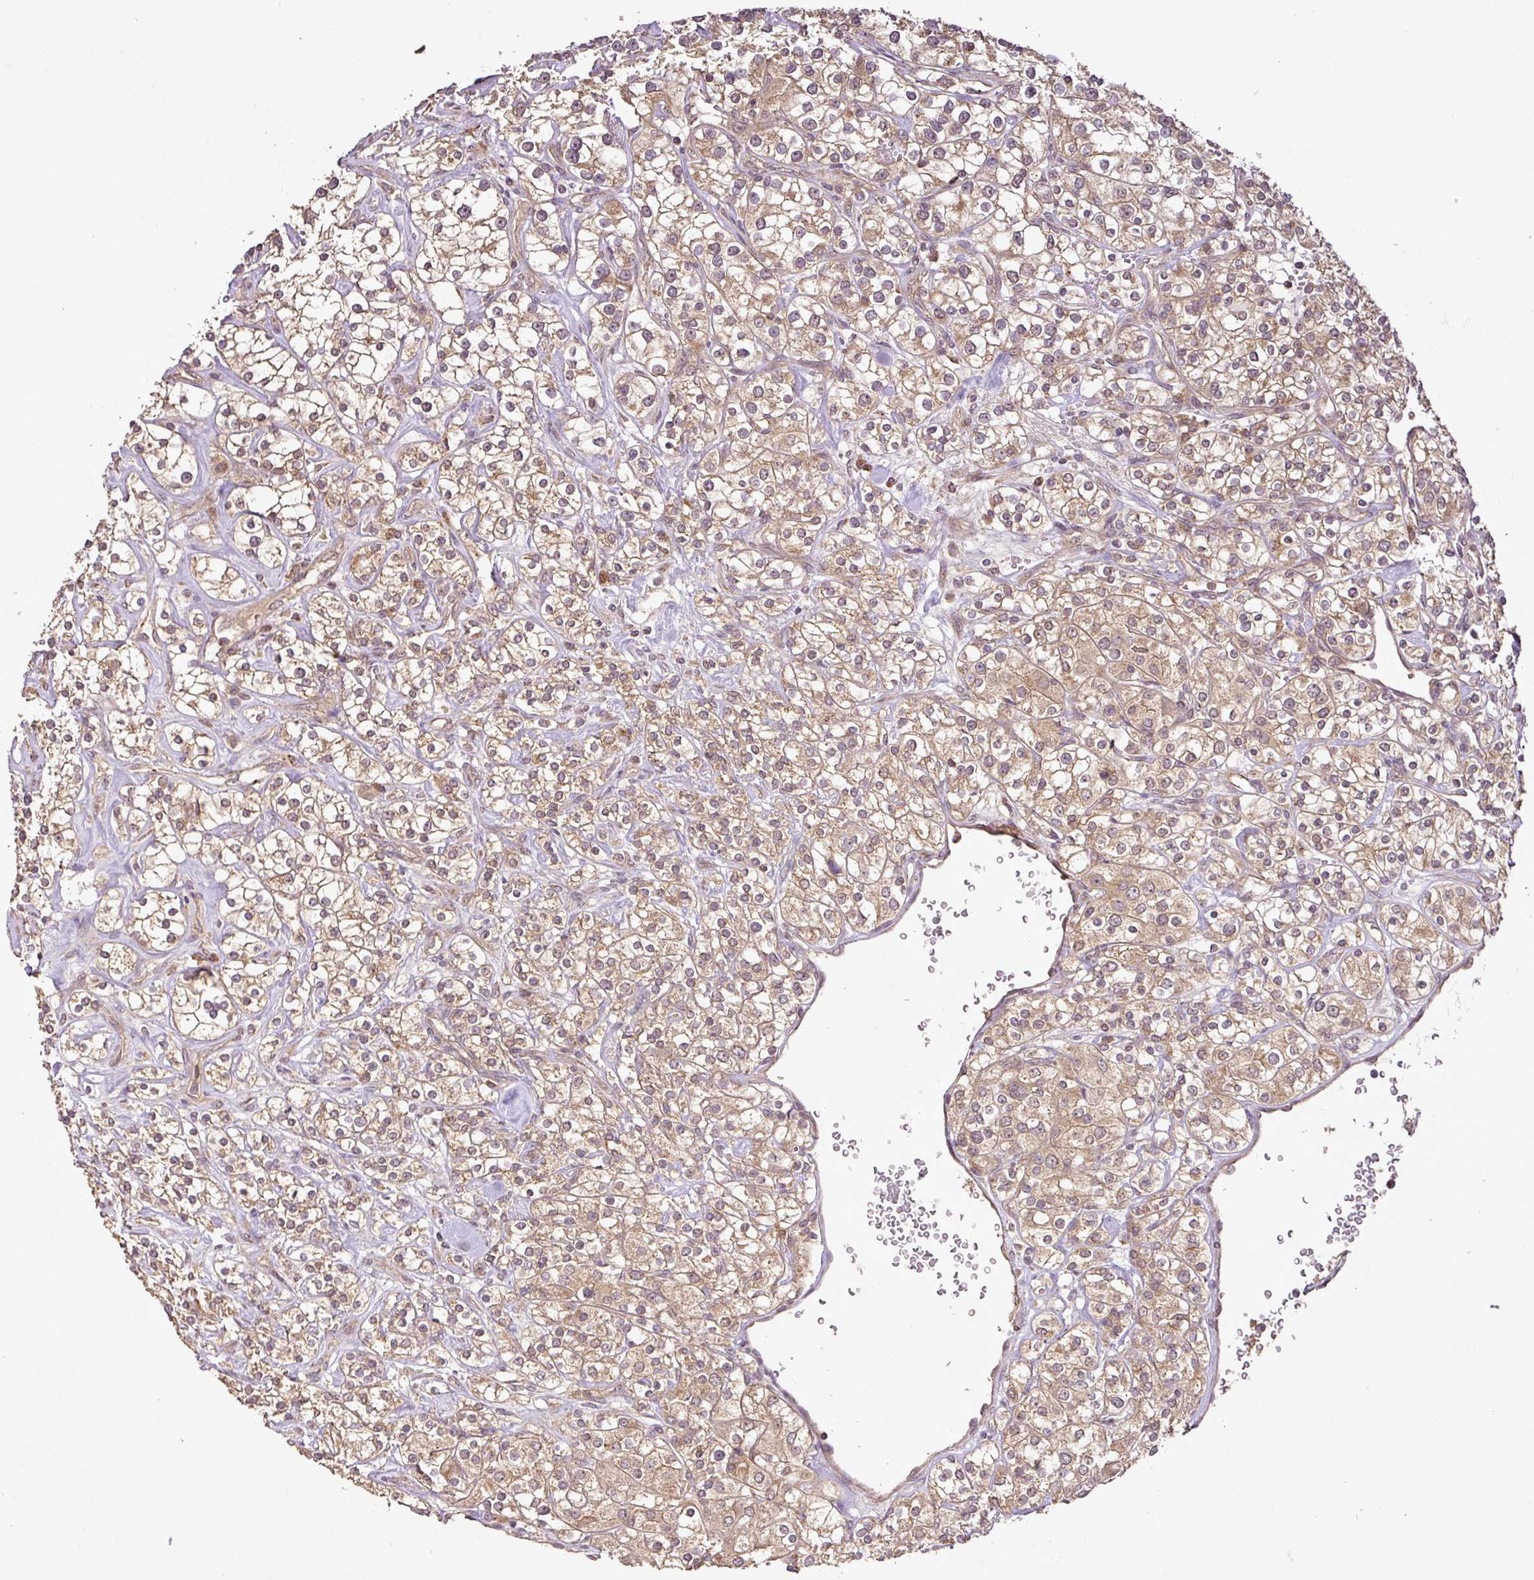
{"staining": {"intensity": "moderate", "quantity": ">75%", "location": "cytoplasmic/membranous"}, "tissue": "renal cancer", "cell_type": "Tumor cells", "image_type": "cancer", "snomed": [{"axis": "morphology", "description": "Adenocarcinoma, NOS"}, {"axis": "topography", "description": "Kidney"}], "caption": "Immunohistochemical staining of renal adenocarcinoma exhibits medium levels of moderate cytoplasmic/membranous expression in approximately >75% of tumor cells. Using DAB (3,3'-diaminobenzidine) (brown) and hematoxylin (blue) stains, captured at high magnification using brightfield microscopy.", "gene": "FAIM", "patient": {"sex": "male", "age": 77}}